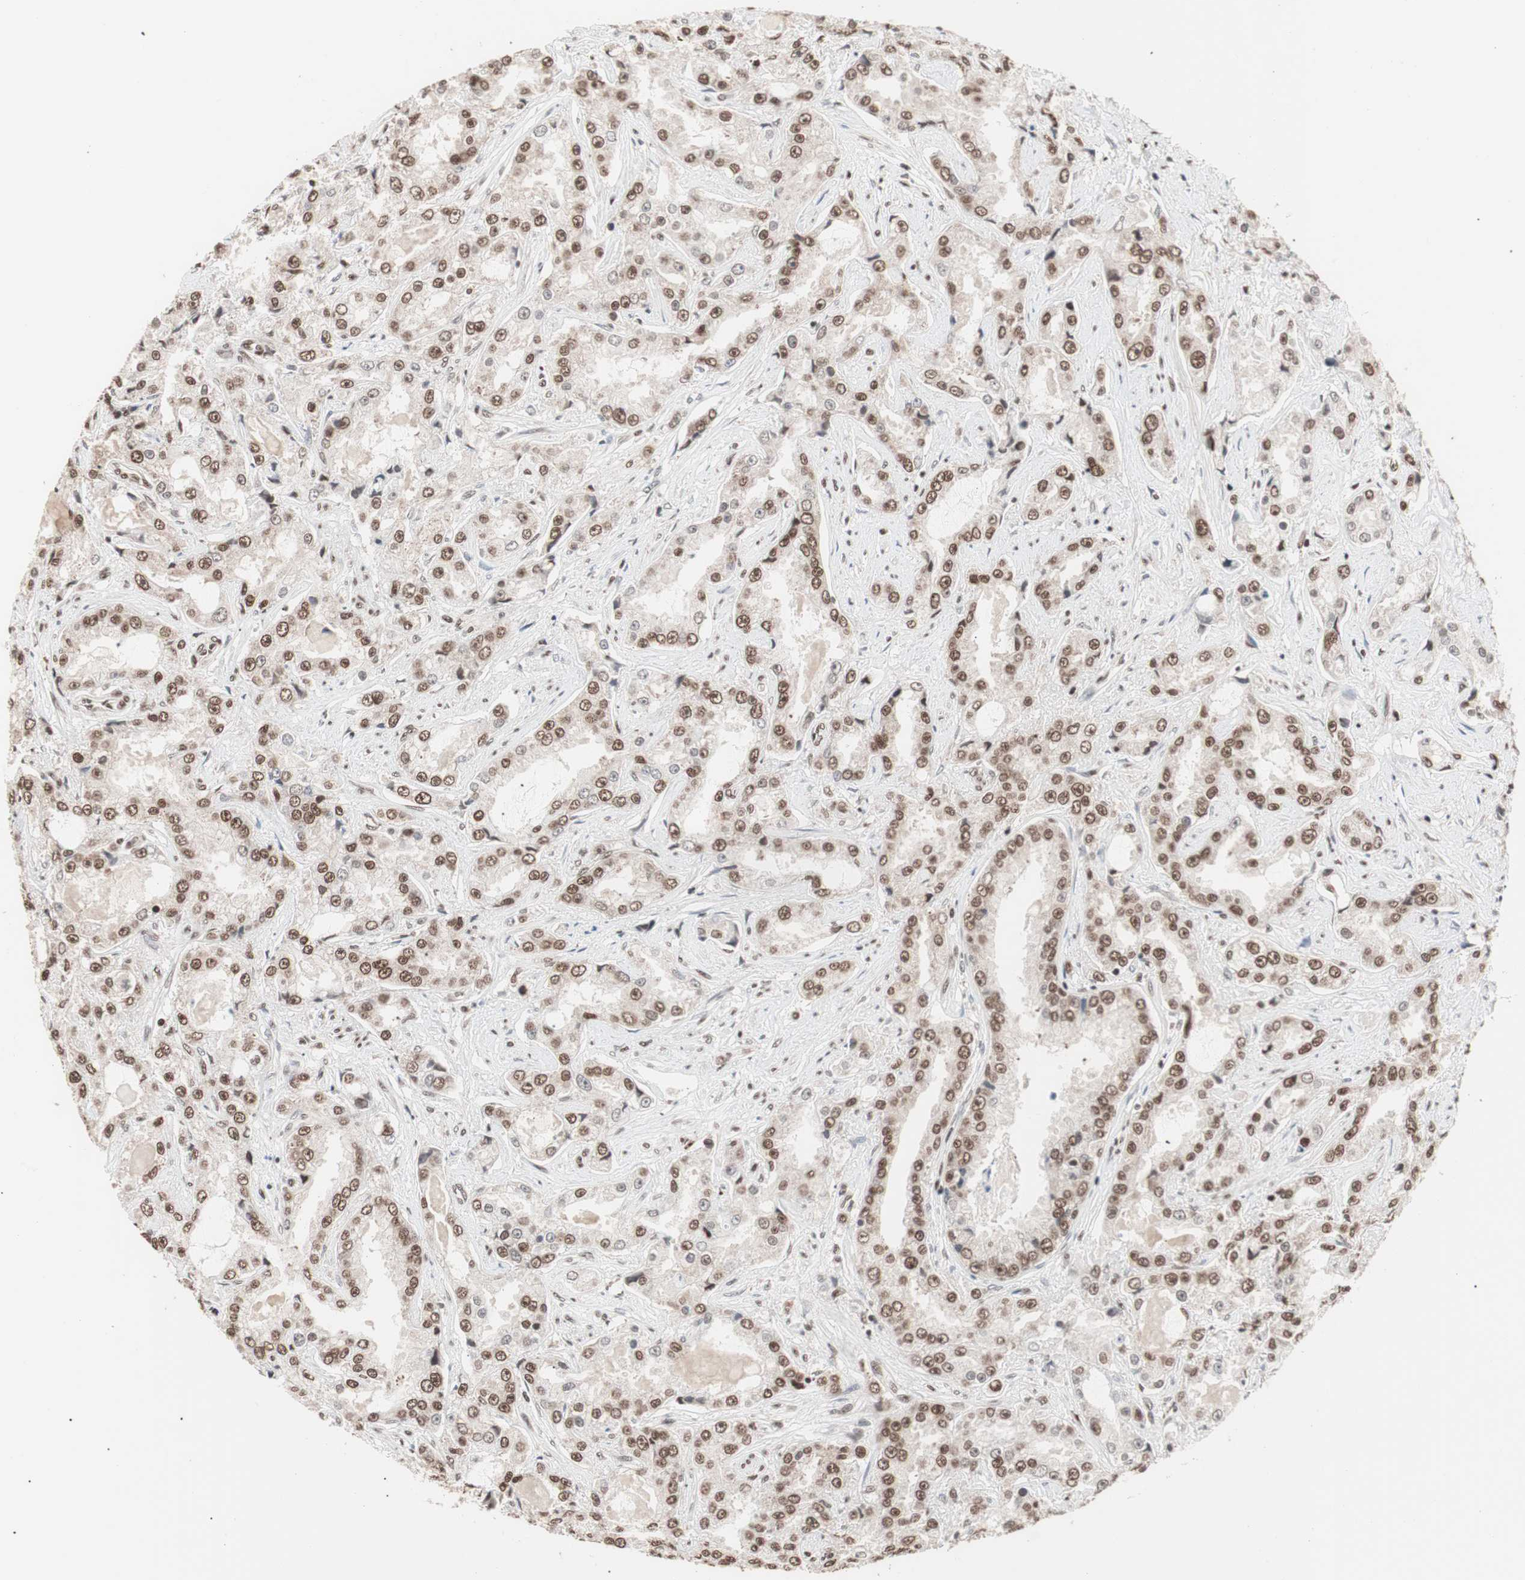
{"staining": {"intensity": "moderate", "quantity": ">75%", "location": "nuclear"}, "tissue": "prostate cancer", "cell_type": "Tumor cells", "image_type": "cancer", "snomed": [{"axis": "morphology", "description": "Adenocarcinoma, High grade"}, {"axis": "topography", "description": "Prostate"}], "caption": "Prostate cancer (high-grade adenocarcinoma) tissue demonstrates moderate nuclear positivity in approximately >75% of tumor cells", "gene": "CHAMP1", "patient": {"sex": "male", "age": 73}}